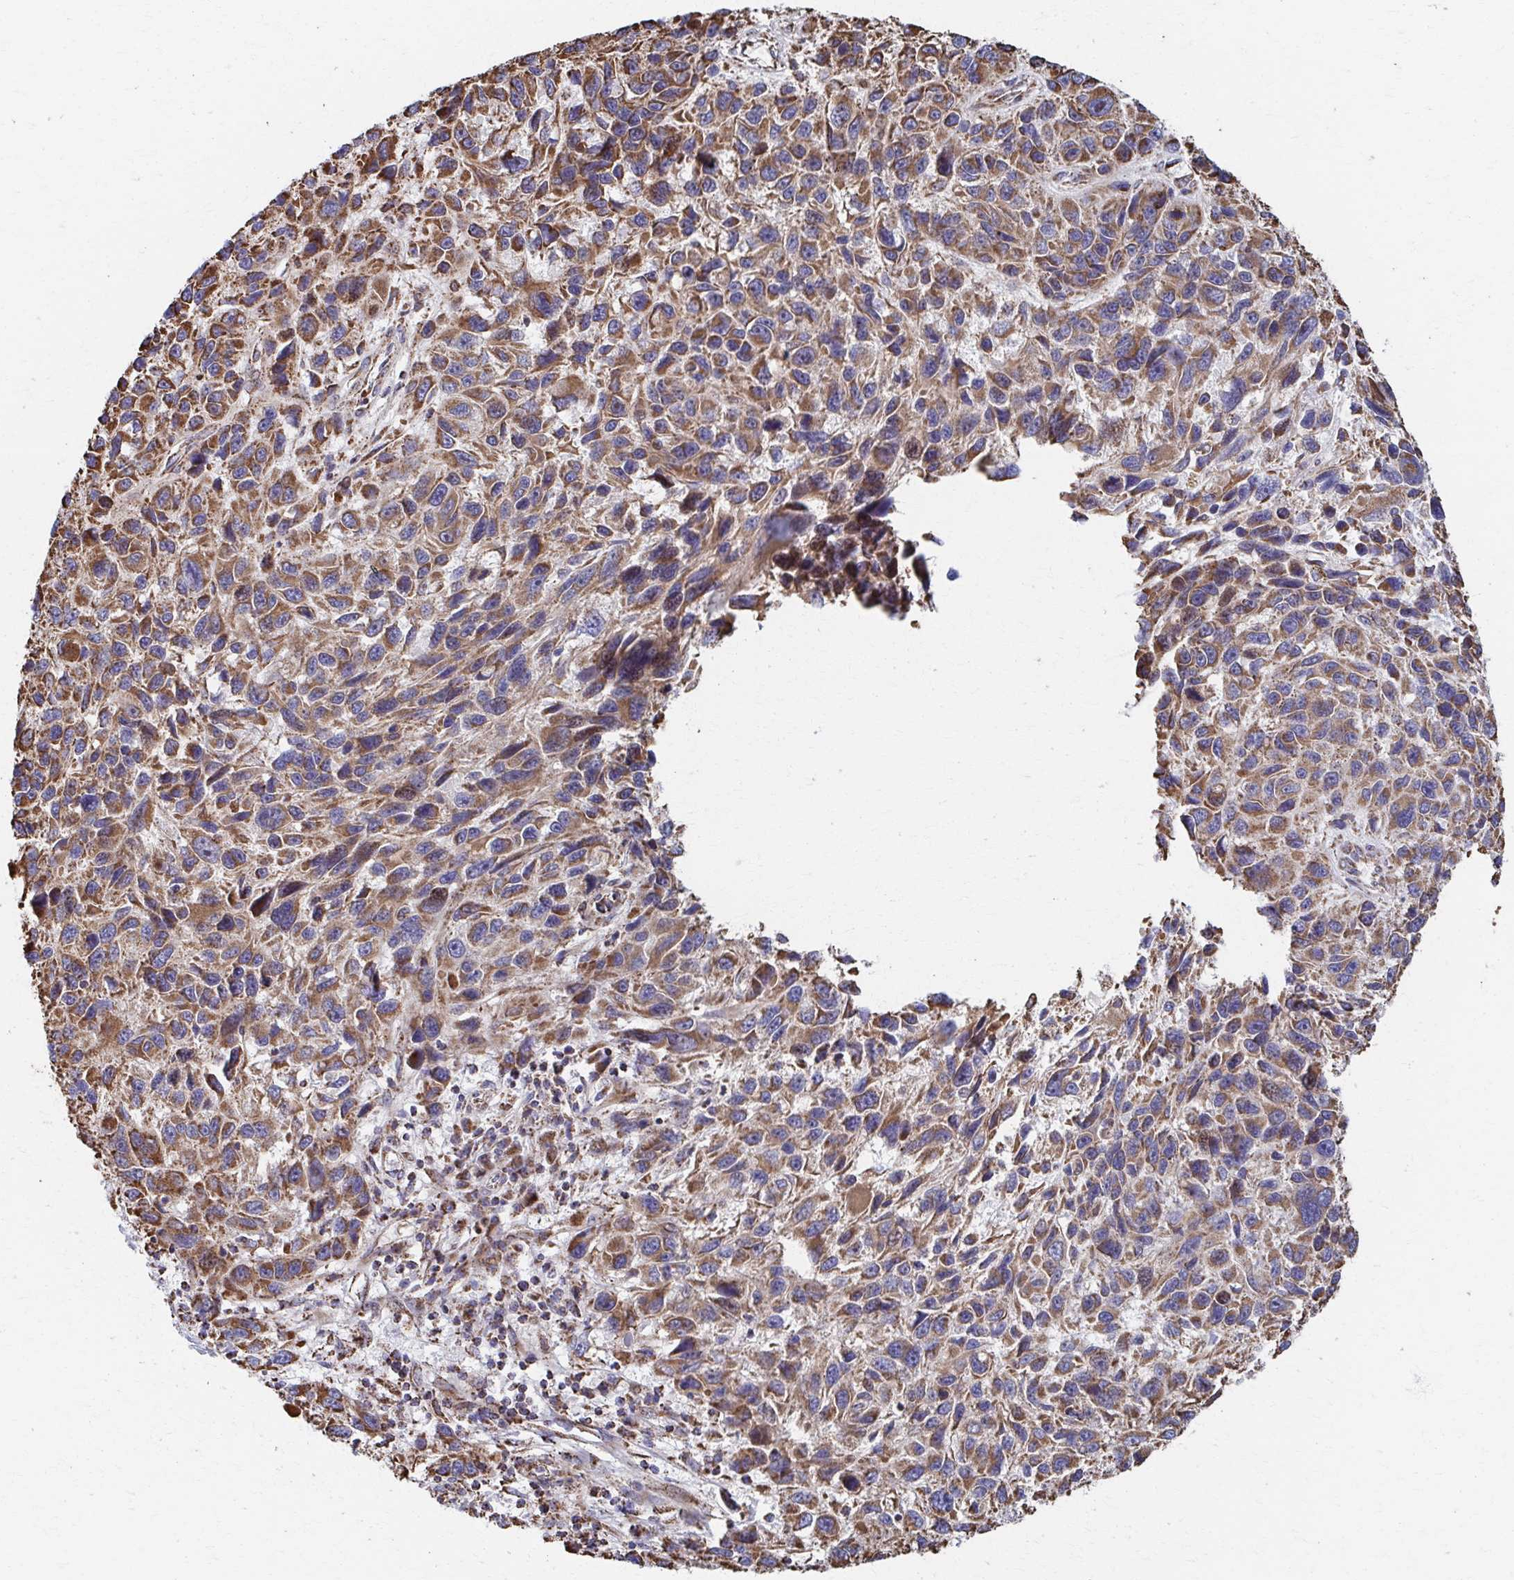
{"staining": {"intensity": "moderate", "quantity": ">75%", "location": "cytoplasmic/membranous"}, "tissue": "melanoma", "cell_type": "Tumor cells", "image_type": "cancer", "snomed": [{"axis": "morphology", "description": "Malignant melanoma, NOS"}, {"axis": "topography", "description": "Skin"}], "caption": "Immunohistochemical staining of human malignant melanoma demonstrates medium levels of moderate cytoplasmic/membranous positivity in about >75% of tumor cells. (Stains: DAB (3,3'-diaminobenzidine) in brown, nuclei in blue, Microscopy: brightfield microscopy at high magnification).", "gene": "SAT1", "patient": {"sex": "male", "age": 53}}